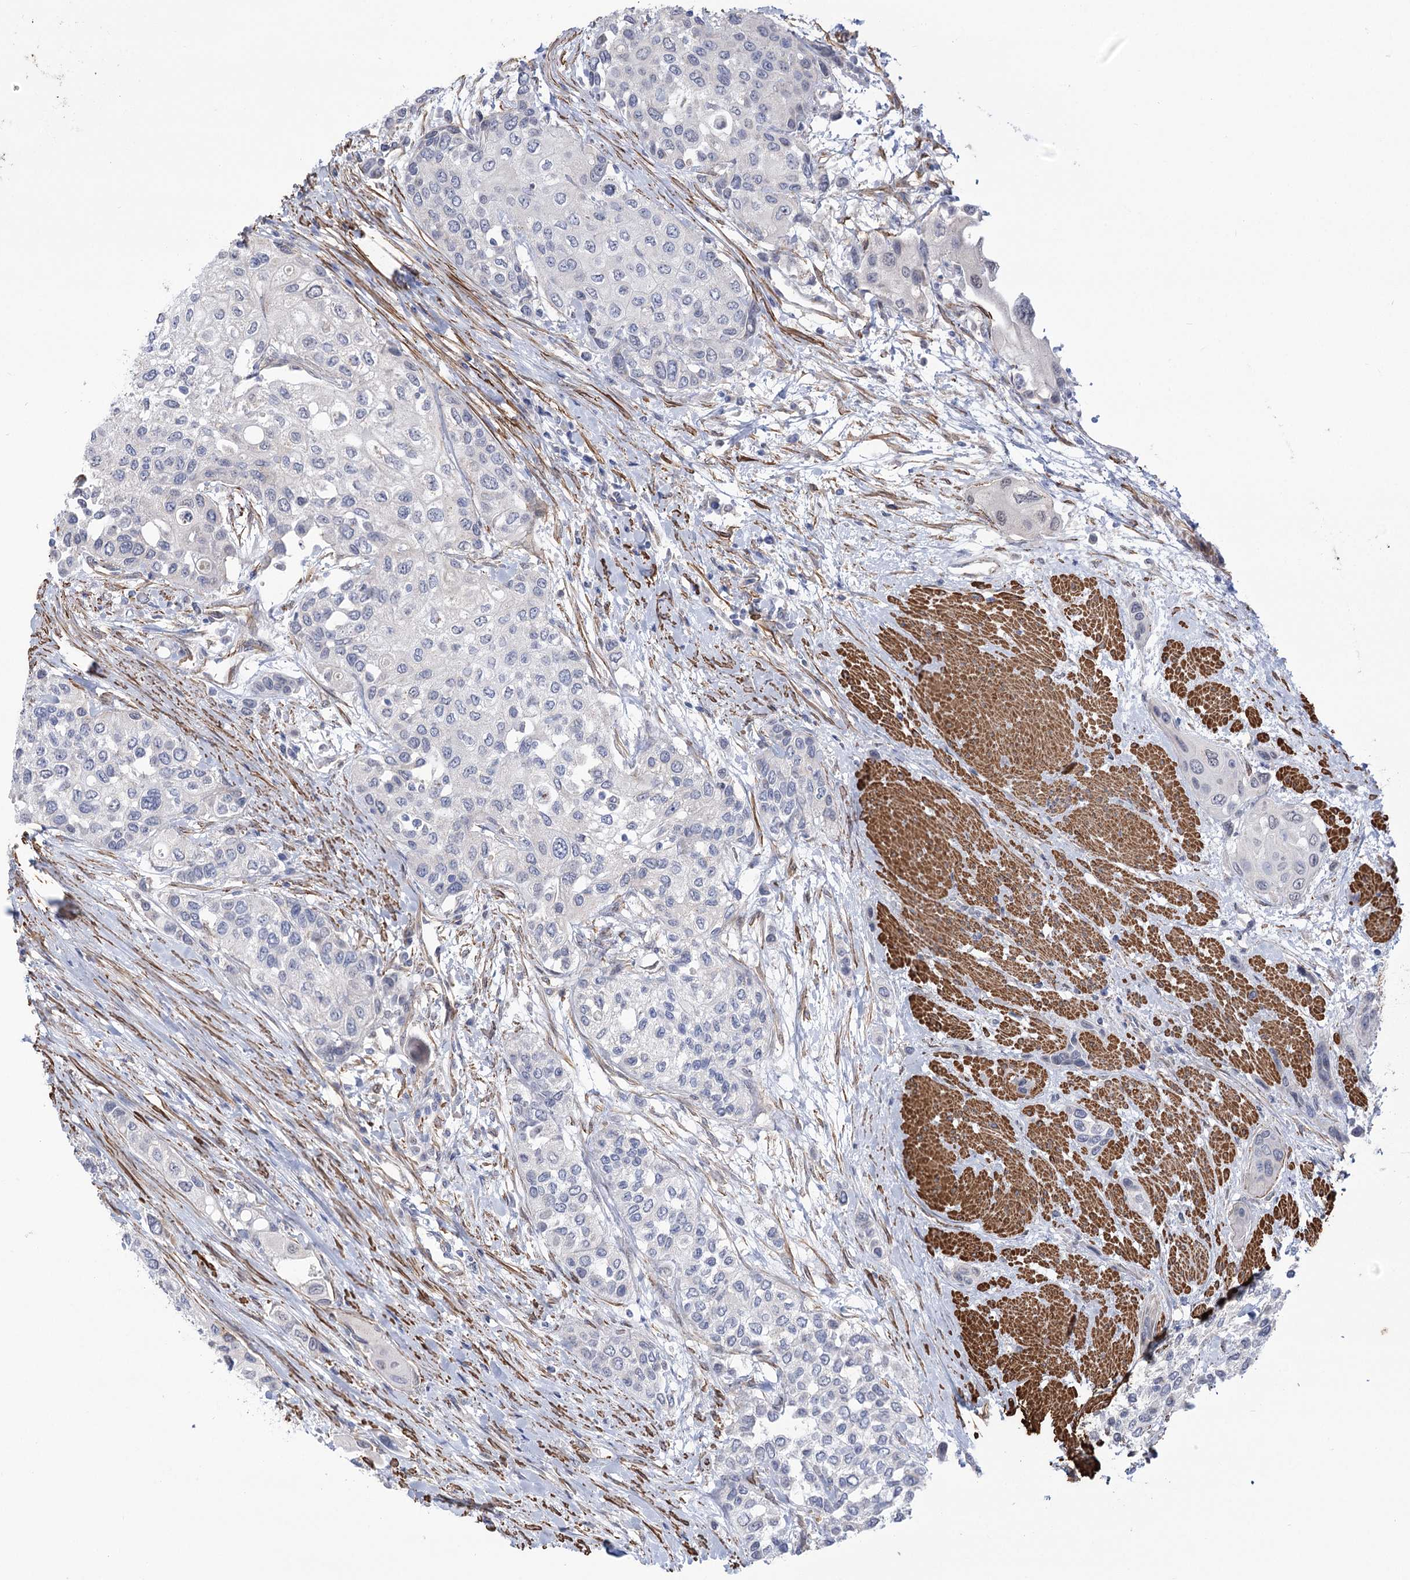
{"staining": {"intensity": "negative", "quantity": "none", "location": "none"}, "tissue": "urothelial cancer", "cell_type": "Tumor cells", "image_type": "cancer", "snomed": [{"axis": "morphology", "description": "Normal tissue, NOS"}, {"axis": "morphology", "description": "Urothelial carcinoma, High grade"}, {"axis": "topography", "description": "Vascular tissue"}, {"axis": "topography", "description": "Urinary bladder"}], "caption": "Human urothelial cancer stained for a protein using immunohistochemistry displays no expression in tumor cells.", "gene": "WASHC3", "patient": {"sex": "female", "age": 56}}